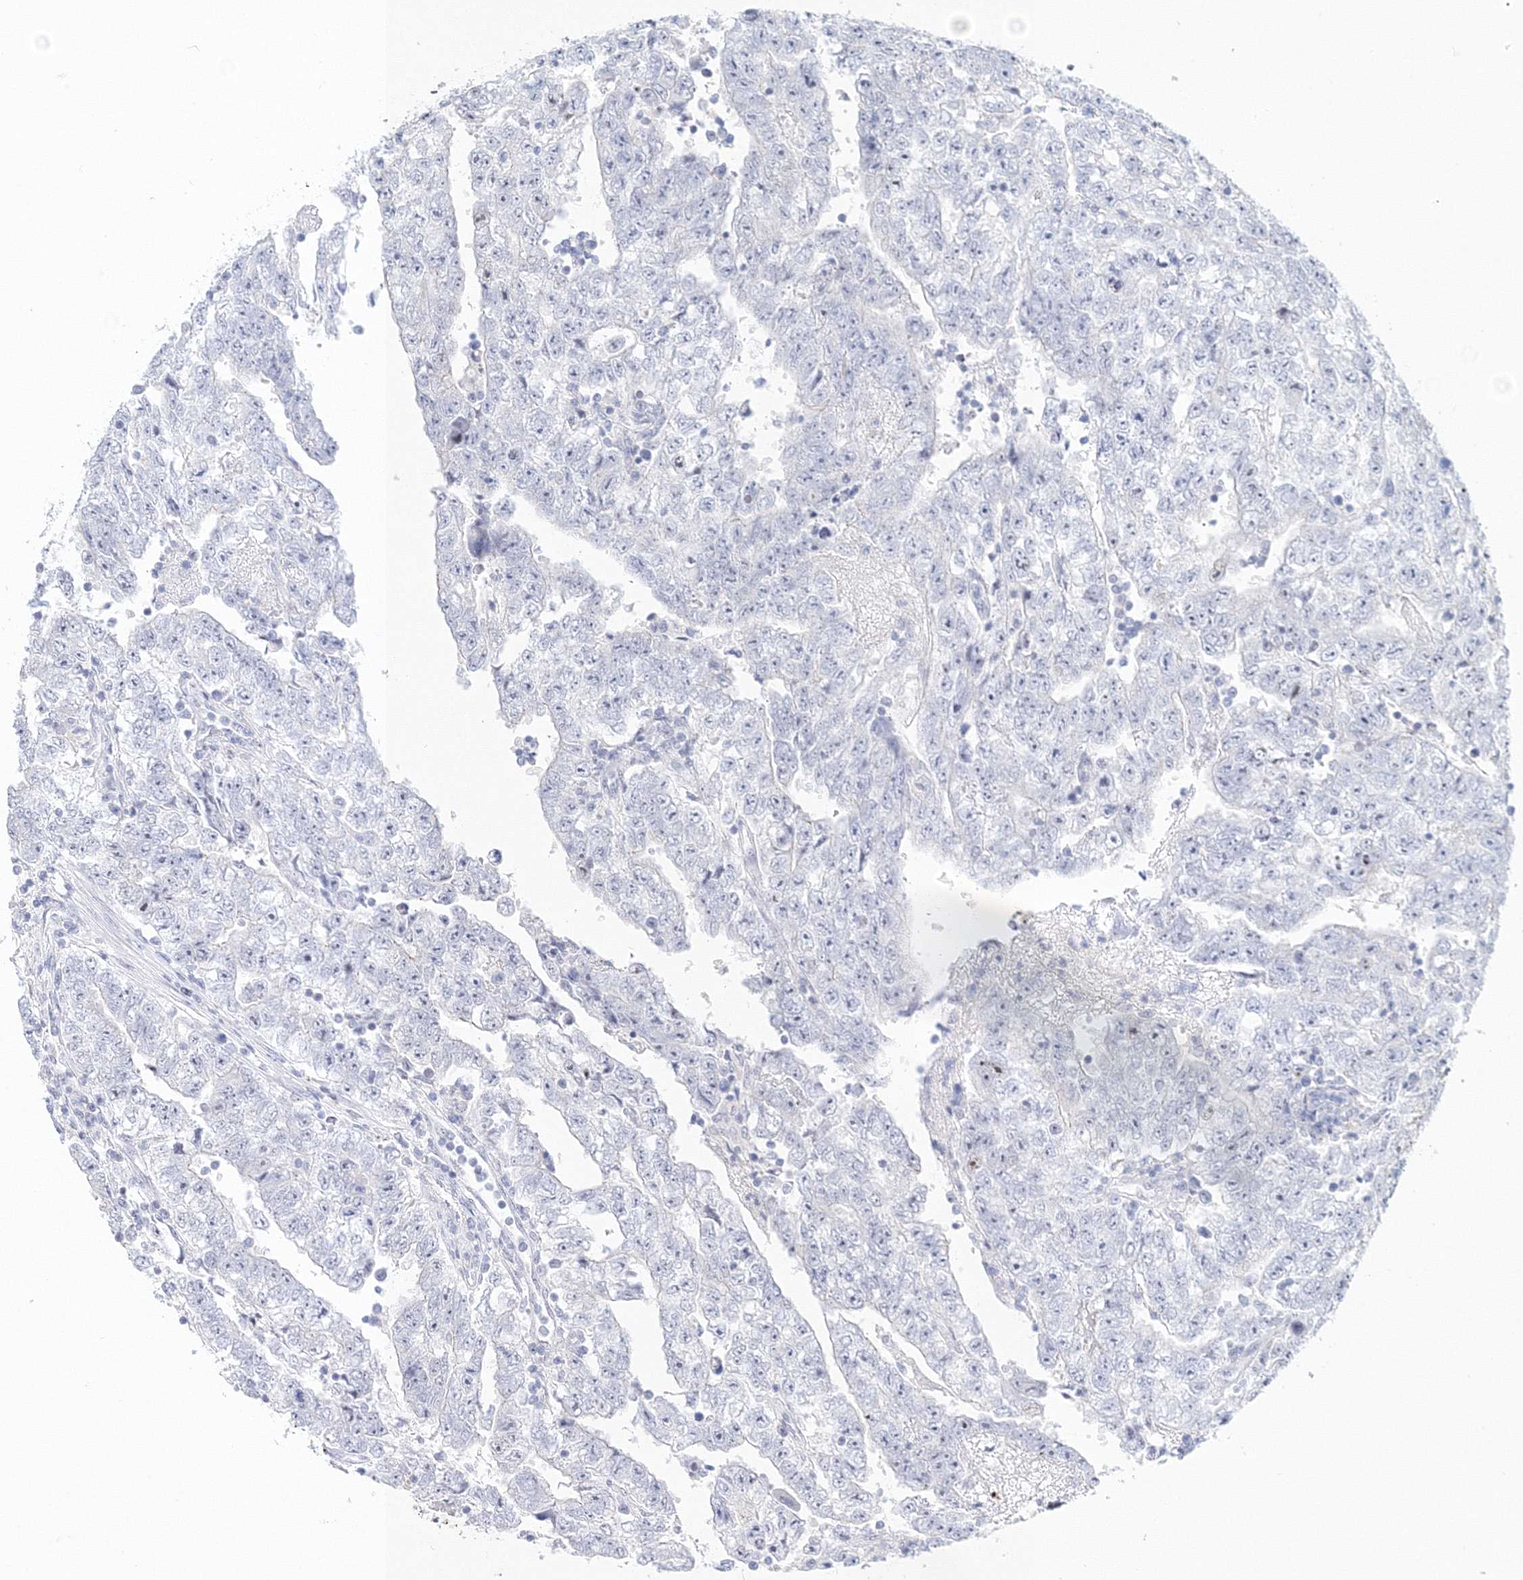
{"staining": {"intensity": "negative", "quantity": "none", "location": "none"}, "tissue": "testis cancer", "cell_type": "Tumor cells", "image_type": "cancer", "snomed": [{"axis": "morphology", "description": "Carcinoma, Embryonal, NOS"}, {"axis": "topography", "description": "Testis"}], "caption": "Immunohistochemistry (IHC) of testis cancer (embryonal carcinoma) demonstrates no positivity in tumor cells. (Brightfield microscopy of DAB immunohistochemistry (IHC) at high magnification).", "gene": "VSIG1", "patient": {"sex": "male", "age": 25}}